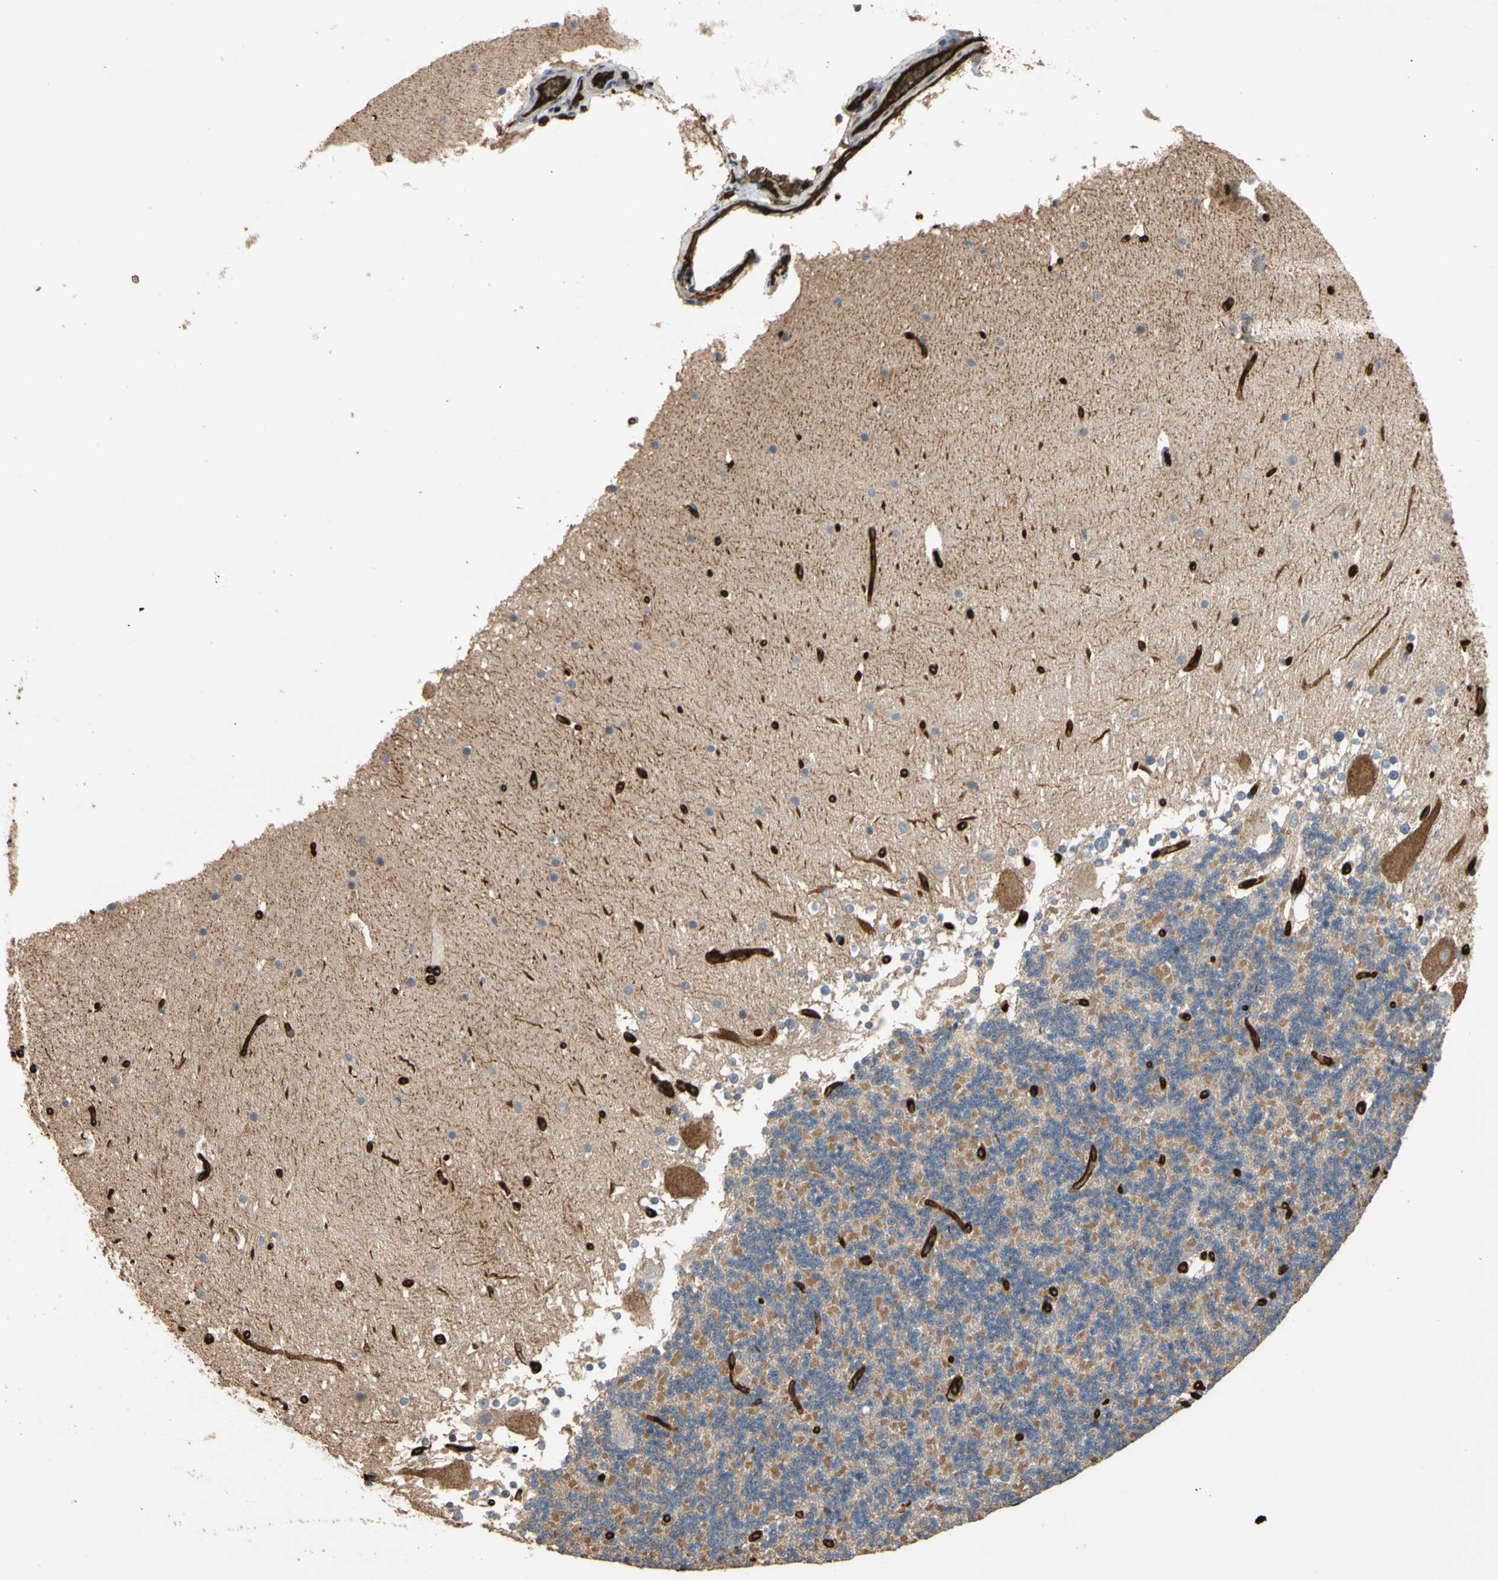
{"staining": {"intensity": "moderate", "quantity": "25%-75%", "location": "cytoplasmic/membranous"}, "tissue": "cerebellum", "cell_type": "Cells in granular layer", "image_type": "normal", "snomed": [{"axis": "morphology", "description": "Normal tissue, NOS"}, {"axis": "topography", "description": "Cerebellum"}], "caption": "Brown immunohistochemical staining in unremarkable human cerebellum shows moderate cytoplasmic/membranous staining in about 25%-75% of cells in granular layer.", "gene": "RIOK2", "patient": {"sex": "female", "age": 19}}